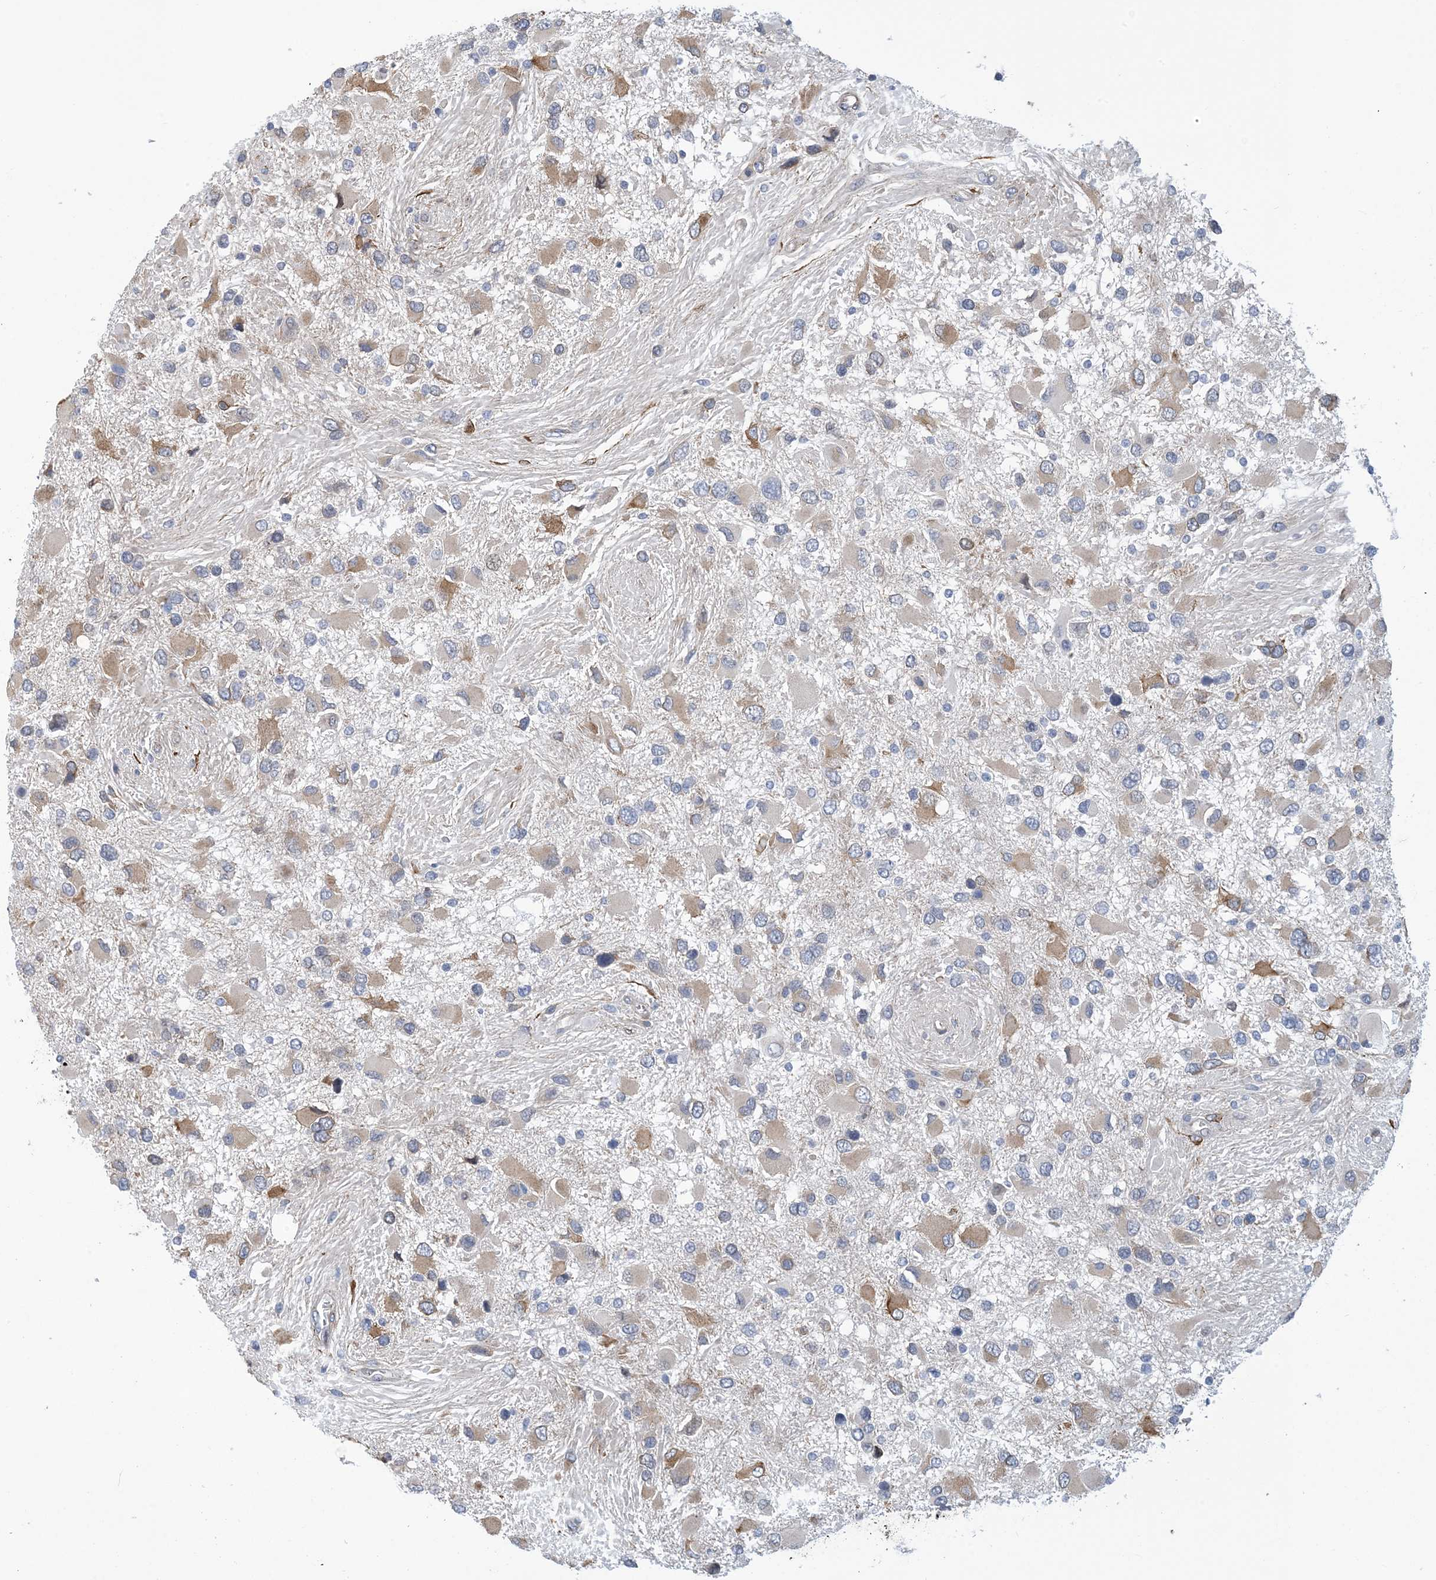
{"staining": {"intensity": "moderate", "quantity": "<25%", "location": "cytoplasmic/membranous"}, "tissue": "glioma", "cell_type": "Tumor cells", "image_type": "cancer", "snomed": [{"axis": "morphology", "description": "Glioma, malignant, High grade"}, {"axis": "topography", "description": "Brain"}], "caption": "Immunohistochemical staining of glioma displays moderate cytoplasmic/membranous protein expression in about <25% of tumor cells. (Brightfield microscopy of DAB IHC at high magnification).", "gene": "CCDC14", "patient": {"sex": "male", "age": 53}}